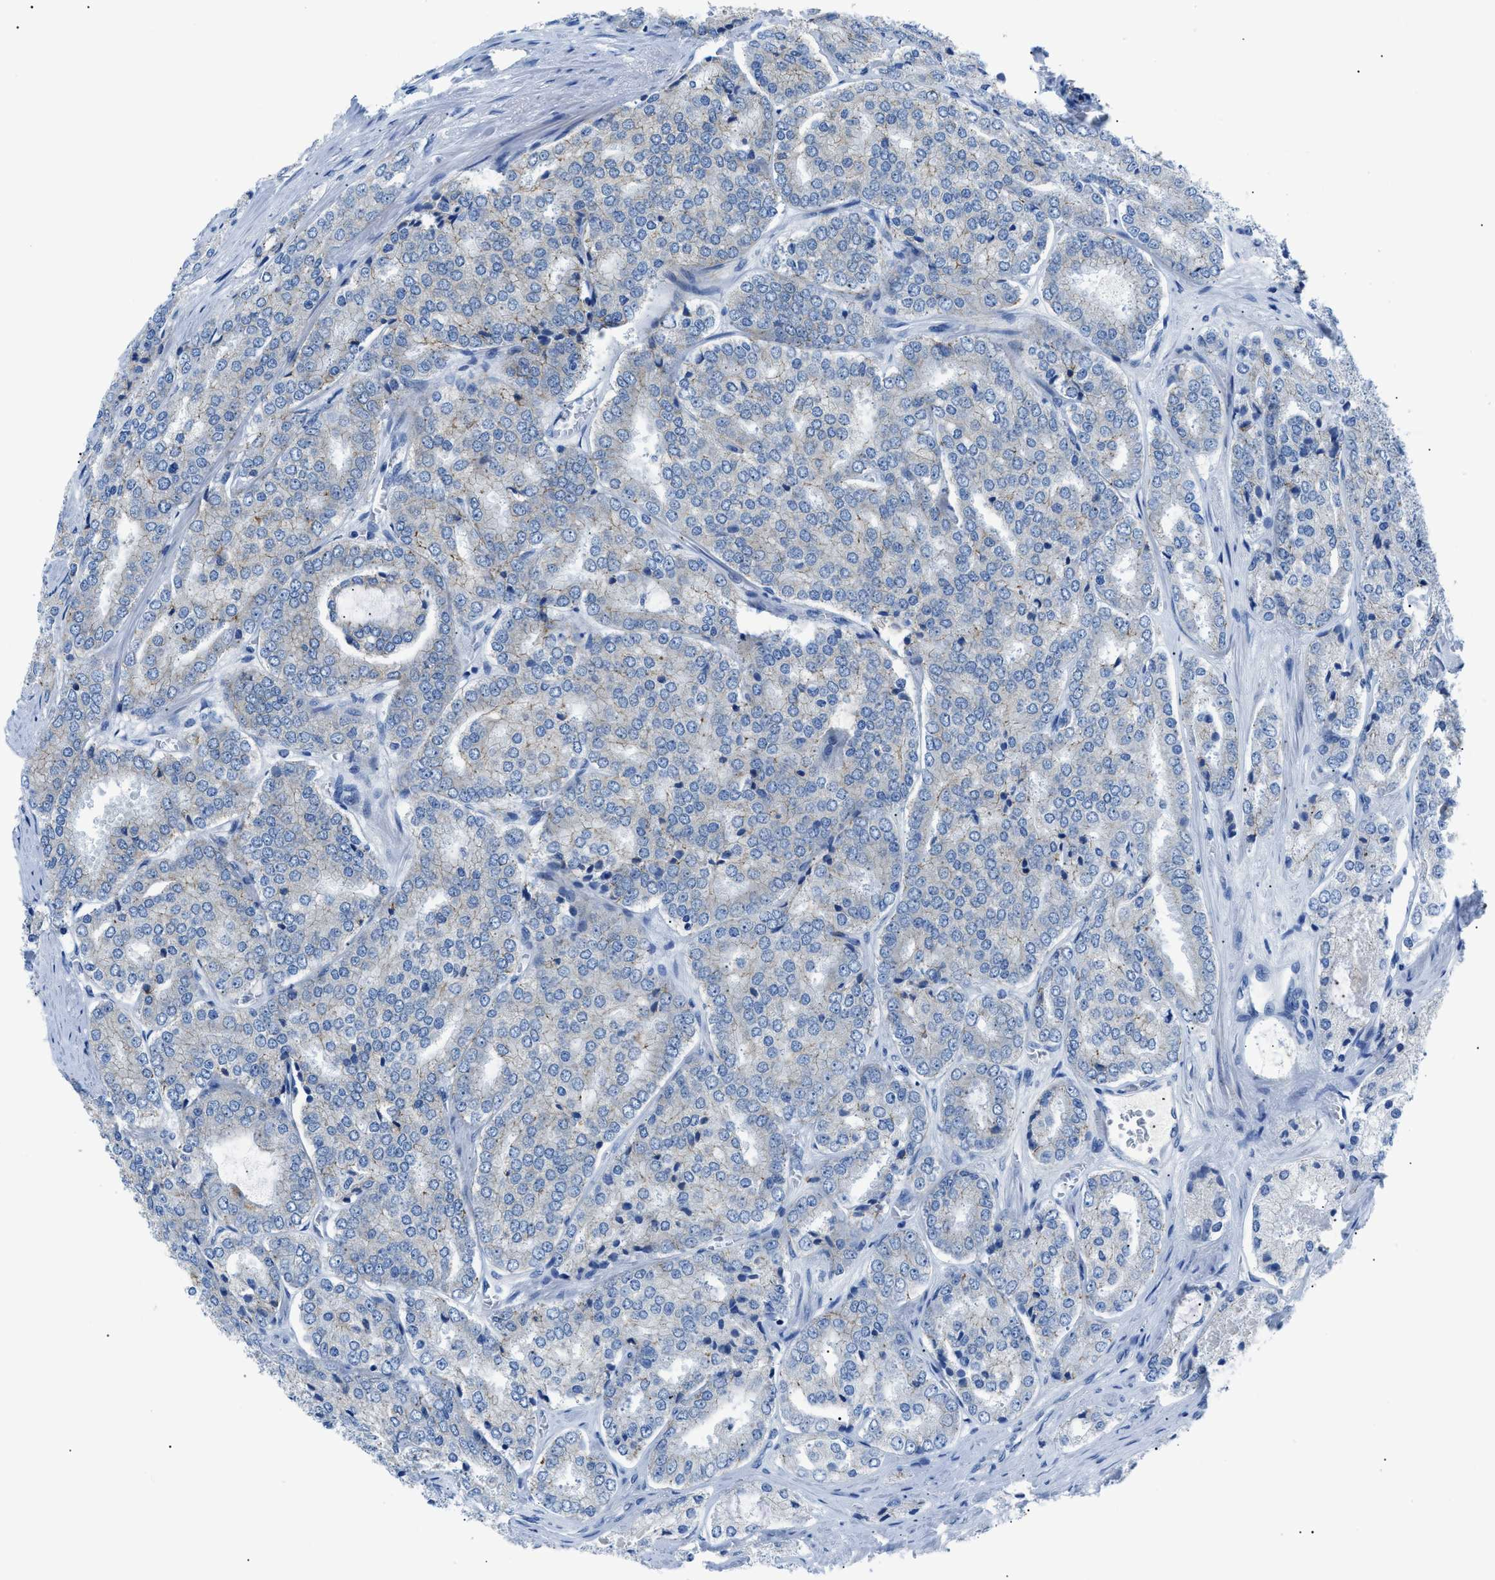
{"staining": {"intensity": "negative", "quantity": "none", "location": "none"}, "tissue": "prostate cancer", "cell_type": "Tumor cells", "image_type": "cancer", "snomed": [{"axis": "morphology", "description": "Adenocarcinoma, High grade"}, {"axis": "topography", "description": "Prostate"}], "caption": "High-grade adenocarcinoma (prostate) was stained to show a protein in brown. There is no significant positivity in tumor cells.", "gene": "ZDHHC24", "patient": {"sex": "male", "age": 65}}